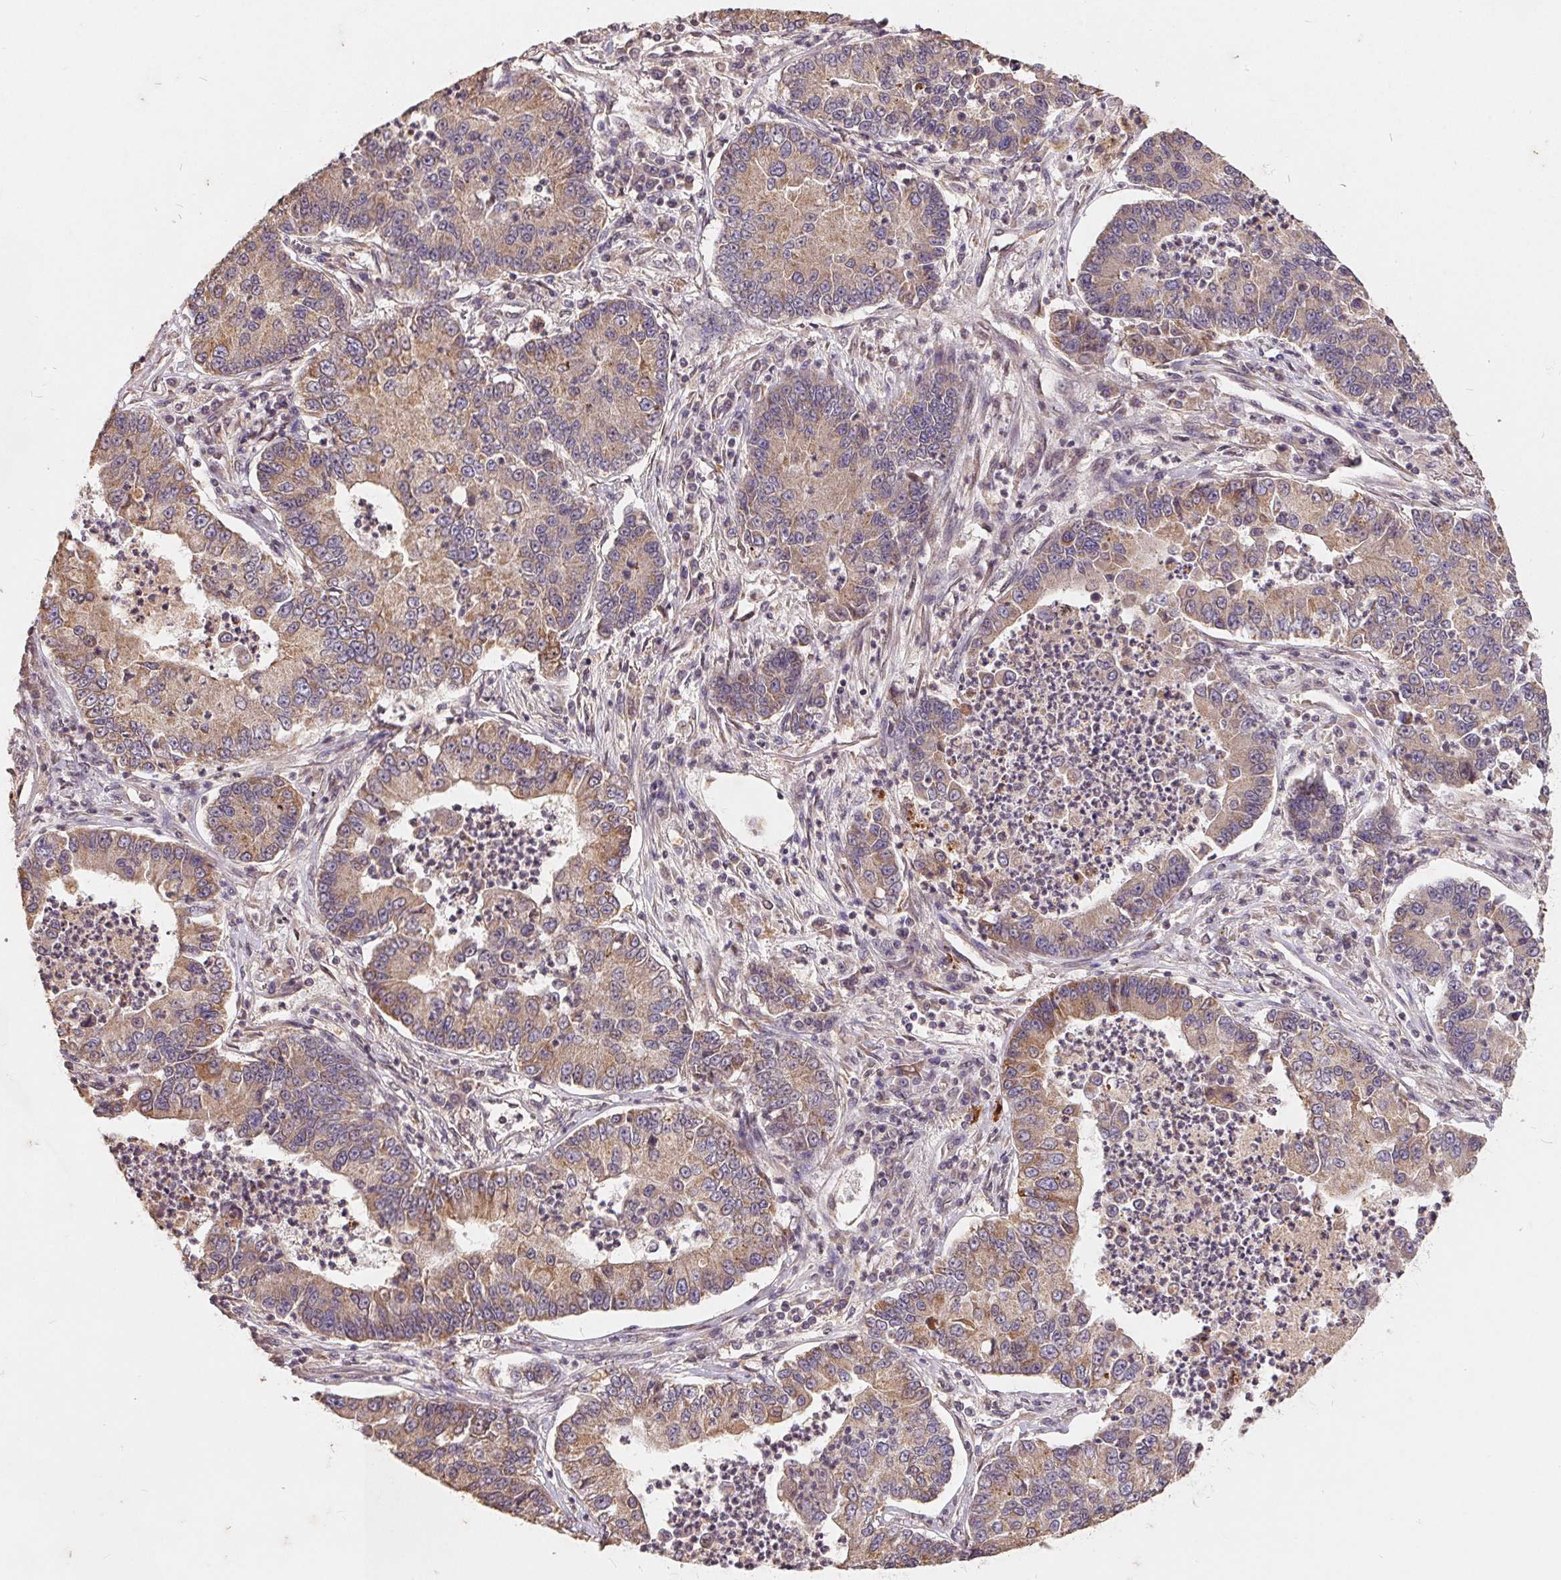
{"staining": {"intensity": "weak", "quantity": ">75%", "location": "cytoplasmic/membranous"}, "tissue": "lung cancer", "cell_type": "Tumor cells", "image_type": "cancer", "snomed": [{"axis": "morphology", "description": "Adenocarcinoma, NOS"}, {"axis": "topography", "description": "Lung"}], "caption": "Immunohistochemical staining of lung cancer reveals low levels of weak cytoplasmic/membranous positivity in approximately >75% of tumor cells. The protein of interest is shown in brown color, while the nuclei are stained blue.", "gene": "CDIPT", "patient": {"sex": "female", "age": 57}}